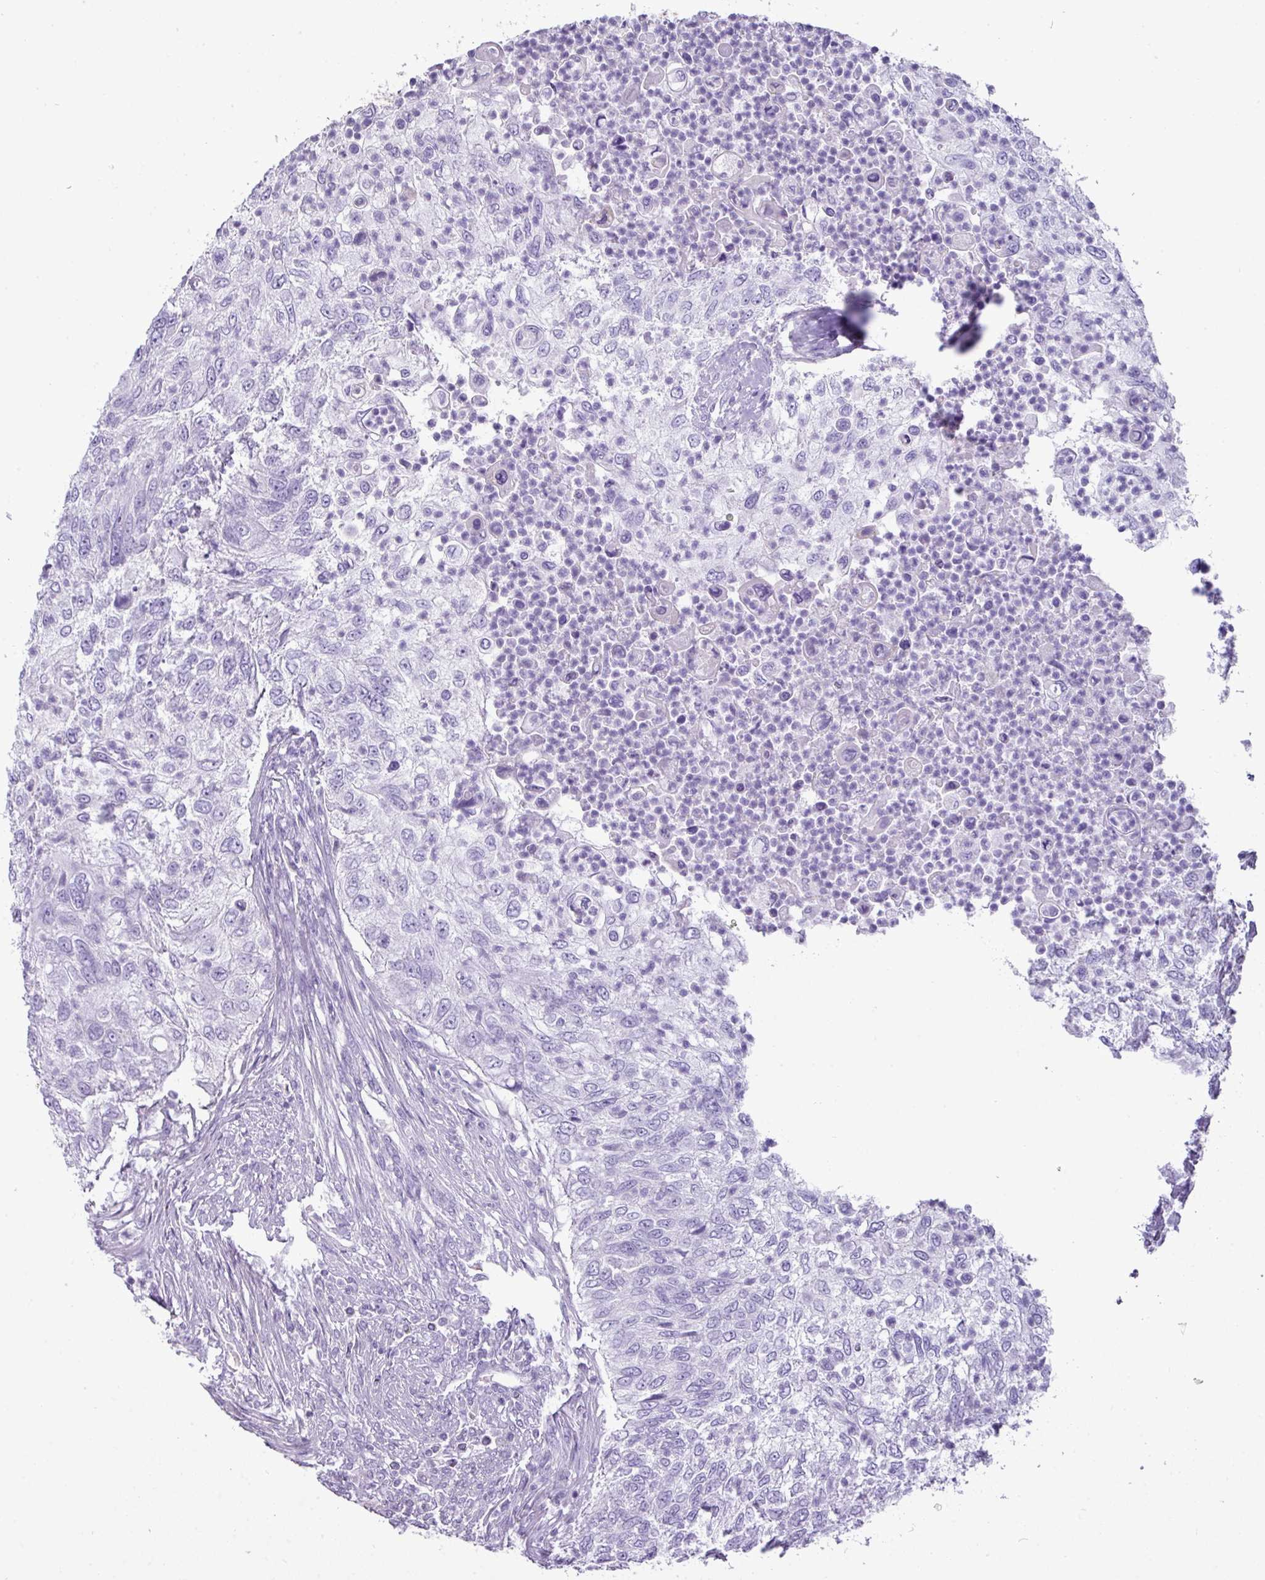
{"staining": {"intensity": "negative", "quantity": "none", "location": "none"}, "tissue": "urothelial cancer", "cell_type": "Tumor cells", "image_type": "cancer", "snomed": [{"axis": "morphology", "description": "Urothelial carcinoma, High grade"}, {"axis": "topography", "description": "Urinary bladder"}], "caption": "This photomicrograph is of high-grade urothelial carcinoma stained with IHC to label a protein in brown with the nuclei are counter-stained blue. There is no staining in tumor cells. The staining was performed using DAB to visualize the protein expression in brown, while the nuclei were stained in blue with hematoxylin (Magnification: 20x).", "gene": "GSTA3", "patient": {"sex": "female", "age": 60}}